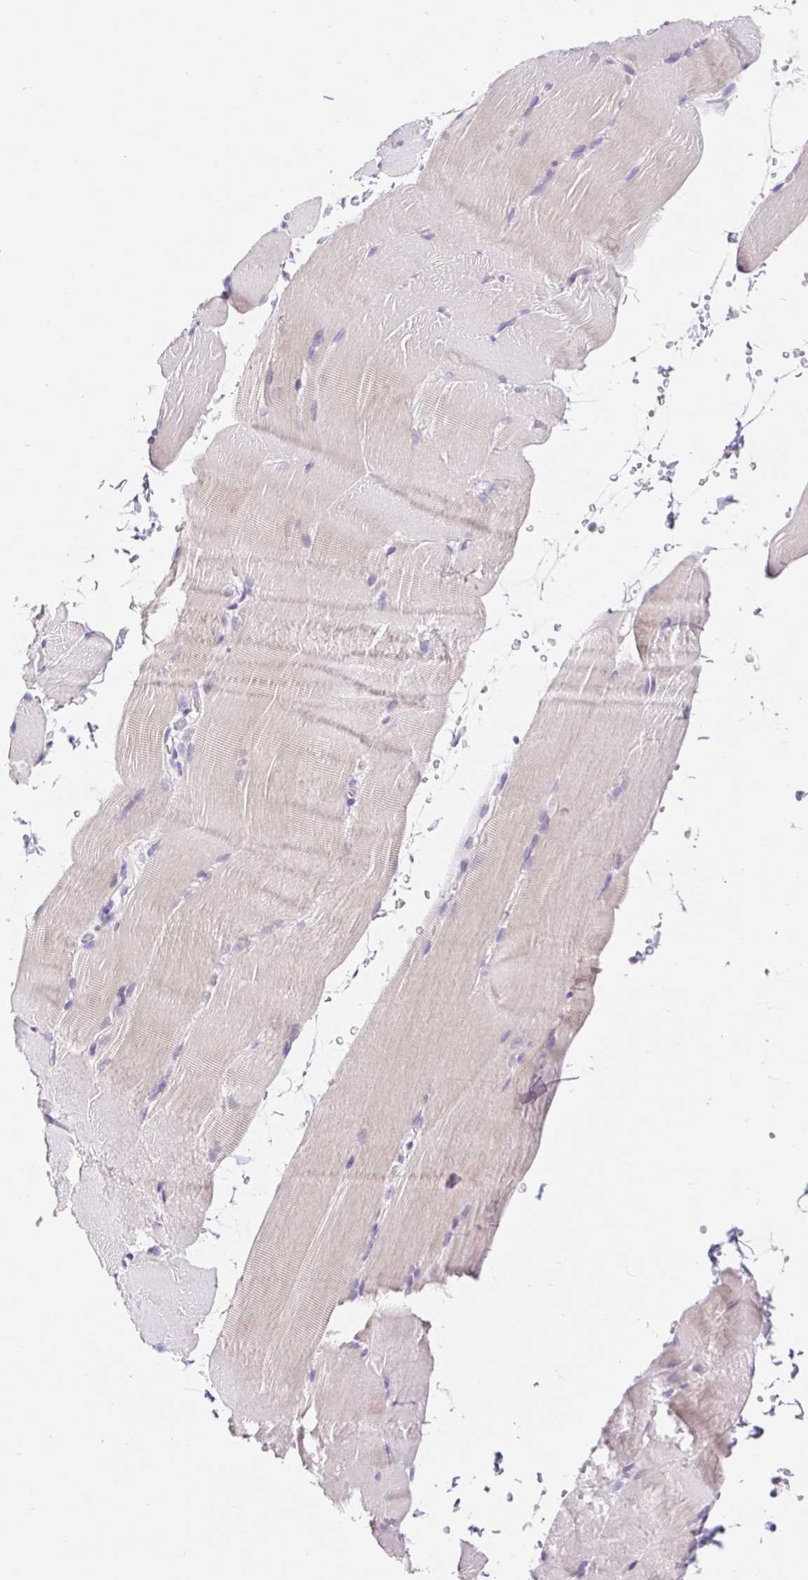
{"staining": {"intensity": "negative", "quantity": "none", "location": "none"}, "tissue": "skeletal muscle", "cell_type": "Myocytes", "image_type": "normal", "snomed": [{"axis": "morphology", "description": "Normal tissue, NOS"}, {"axis": "topography", "description": "Skeletal muscle"}], "caption": "There is no significant staining in myocytes of skeletal muscle. Brightfield microscopy of immunohistochemistry (IHC) stained with DAB (3,3'-diaminobenzidine) (brown) and hematoxylin (blue), captured at high magnification.", "gene": "BCAS1", "patient": {"sex": "female", "age": 37}}